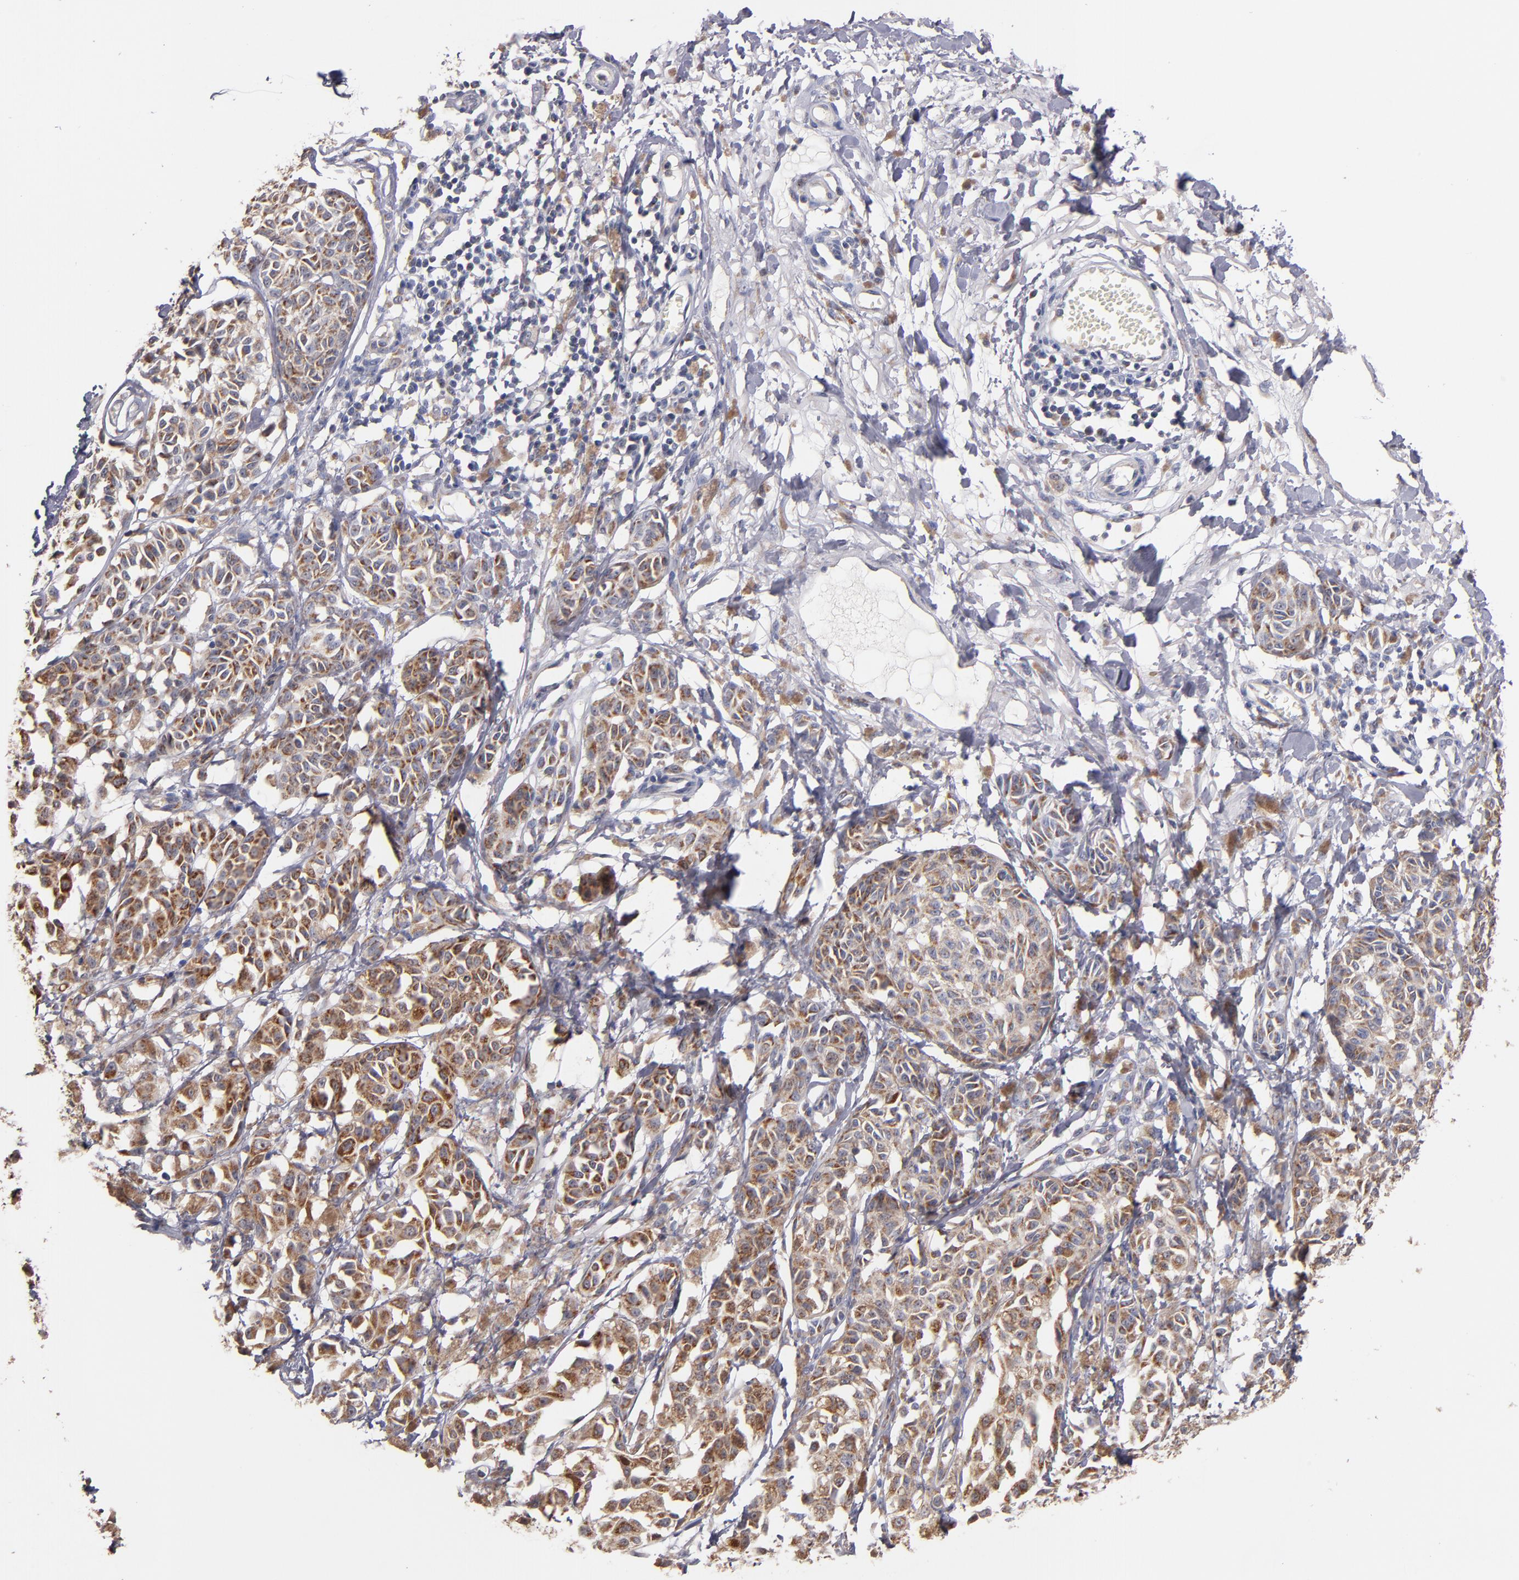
{"staining": {"intensity": "moderate", "quantity": ">75%", "location": "cytoplasmic/membranous"}, "tissue": "melanoma", "cell_type": "Tumor cells", "image_type": "cancer", "snomed": [{"axis": "morphology", "description": "Malignant melanoma, NOS"}, {"axis": "topography", "description": "Skin"}], "caption": "A micrograph of human malignant melanoma stained for a protein demonstrates moderate cytoplasmic/membranous brown staining in tumor cells.", "gene": "DIABLO", "patient": {"sex": "male", "age": 76}}